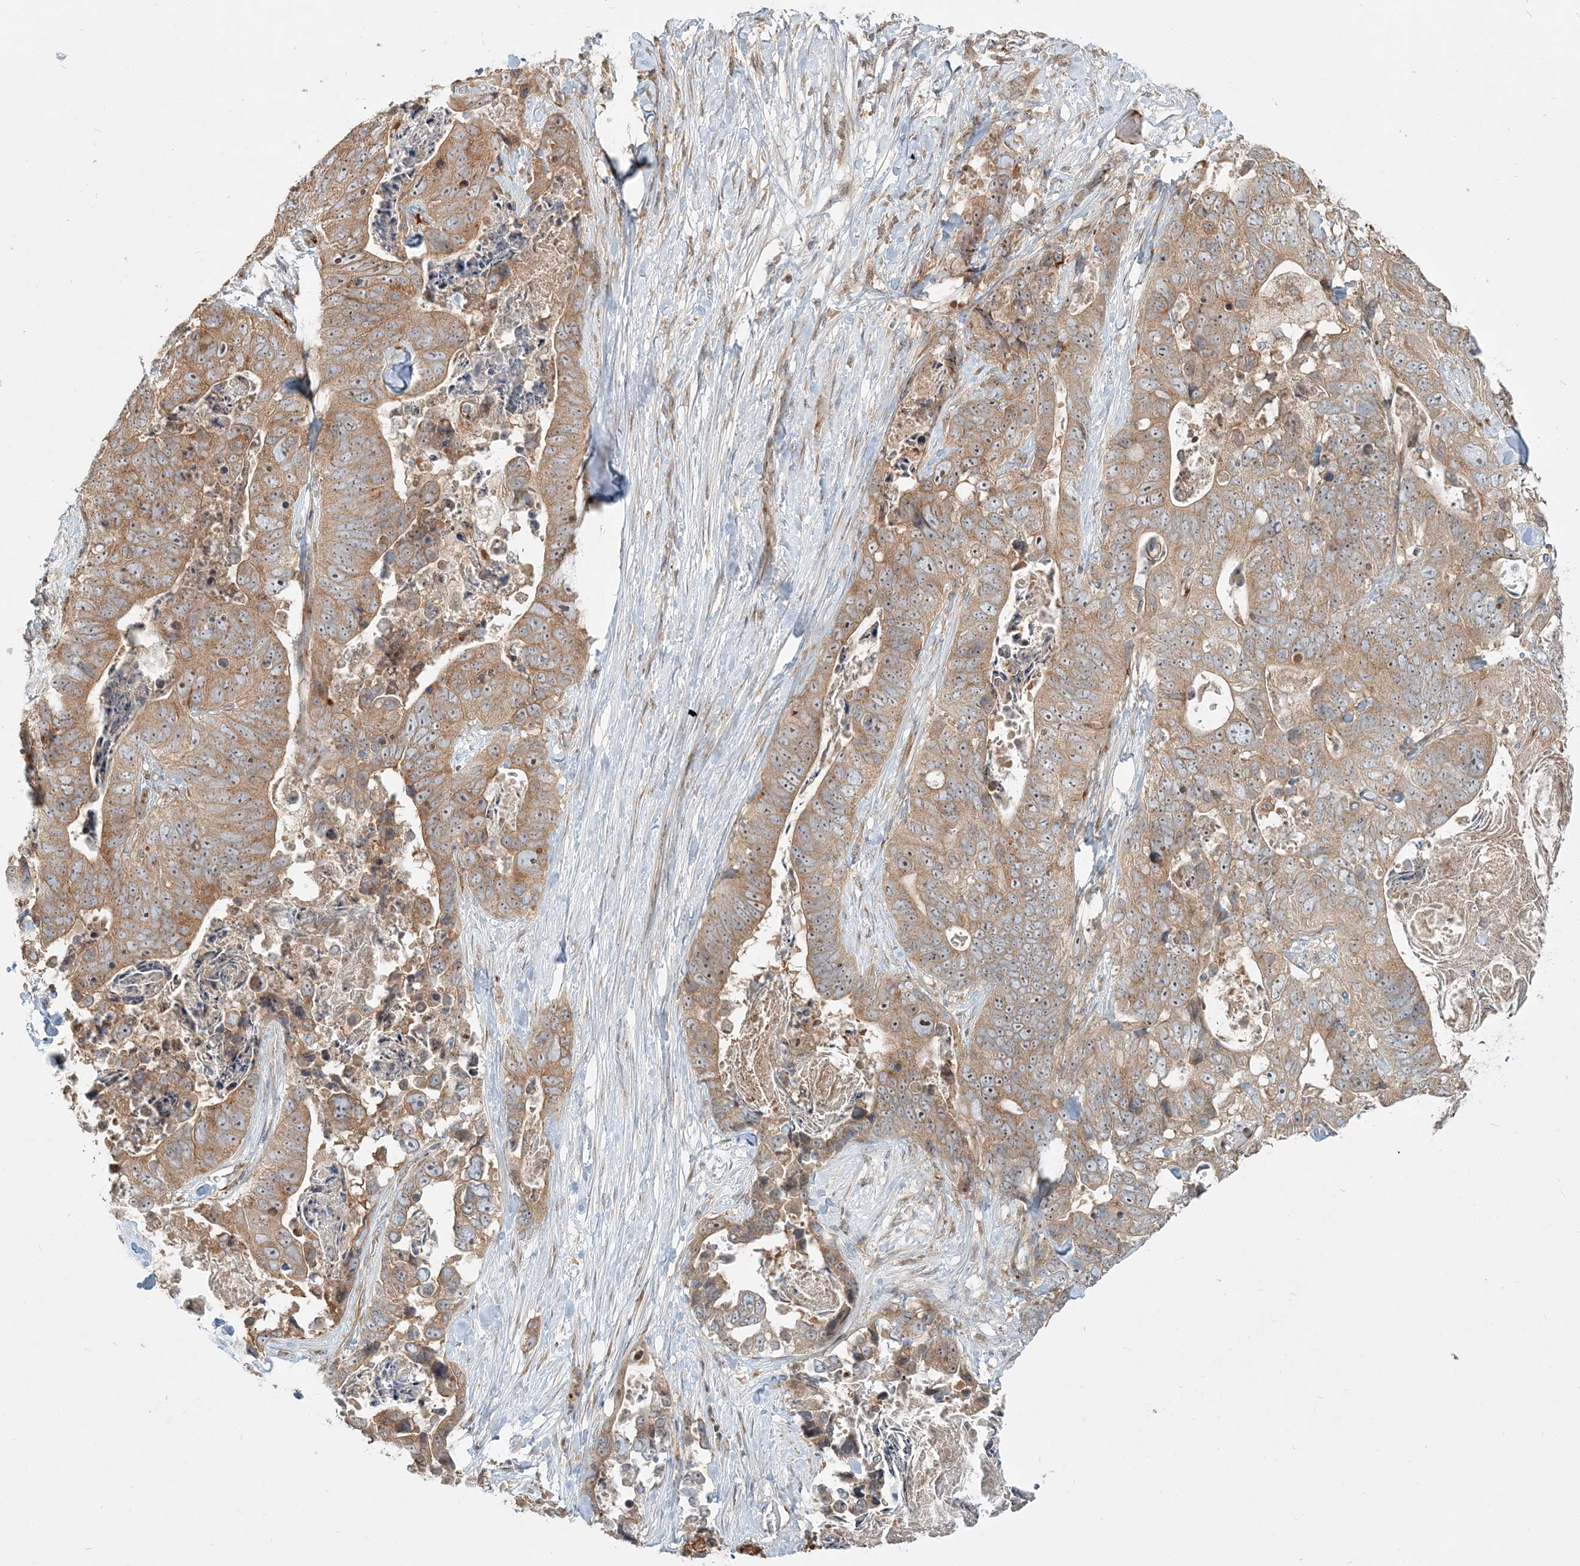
{"staining": {"intensity": "moderate", "quantity": ">75%", "location": "cytoplasmic/membranous,nuclear"}, "tissue": "stomach cancer", "cell_type": "Tumor cells", "image_type": "cancer", "snomed": [{"axis": "morphology", "description": "Adenocarcinoma, NOS"}, {"axis": "topography", "description": "Stomach"}], "caption": "DAB (3,3'-diaminobenzidine) immunohistochemical staining of stomach cancer (adenocarcinoma) reveals moderate cytoplasmic/membranous and nuclear protein staining in about >75% of tumor cells.", "gene": "AP1AR", "patient": {"sex": "female", "age": 89}}